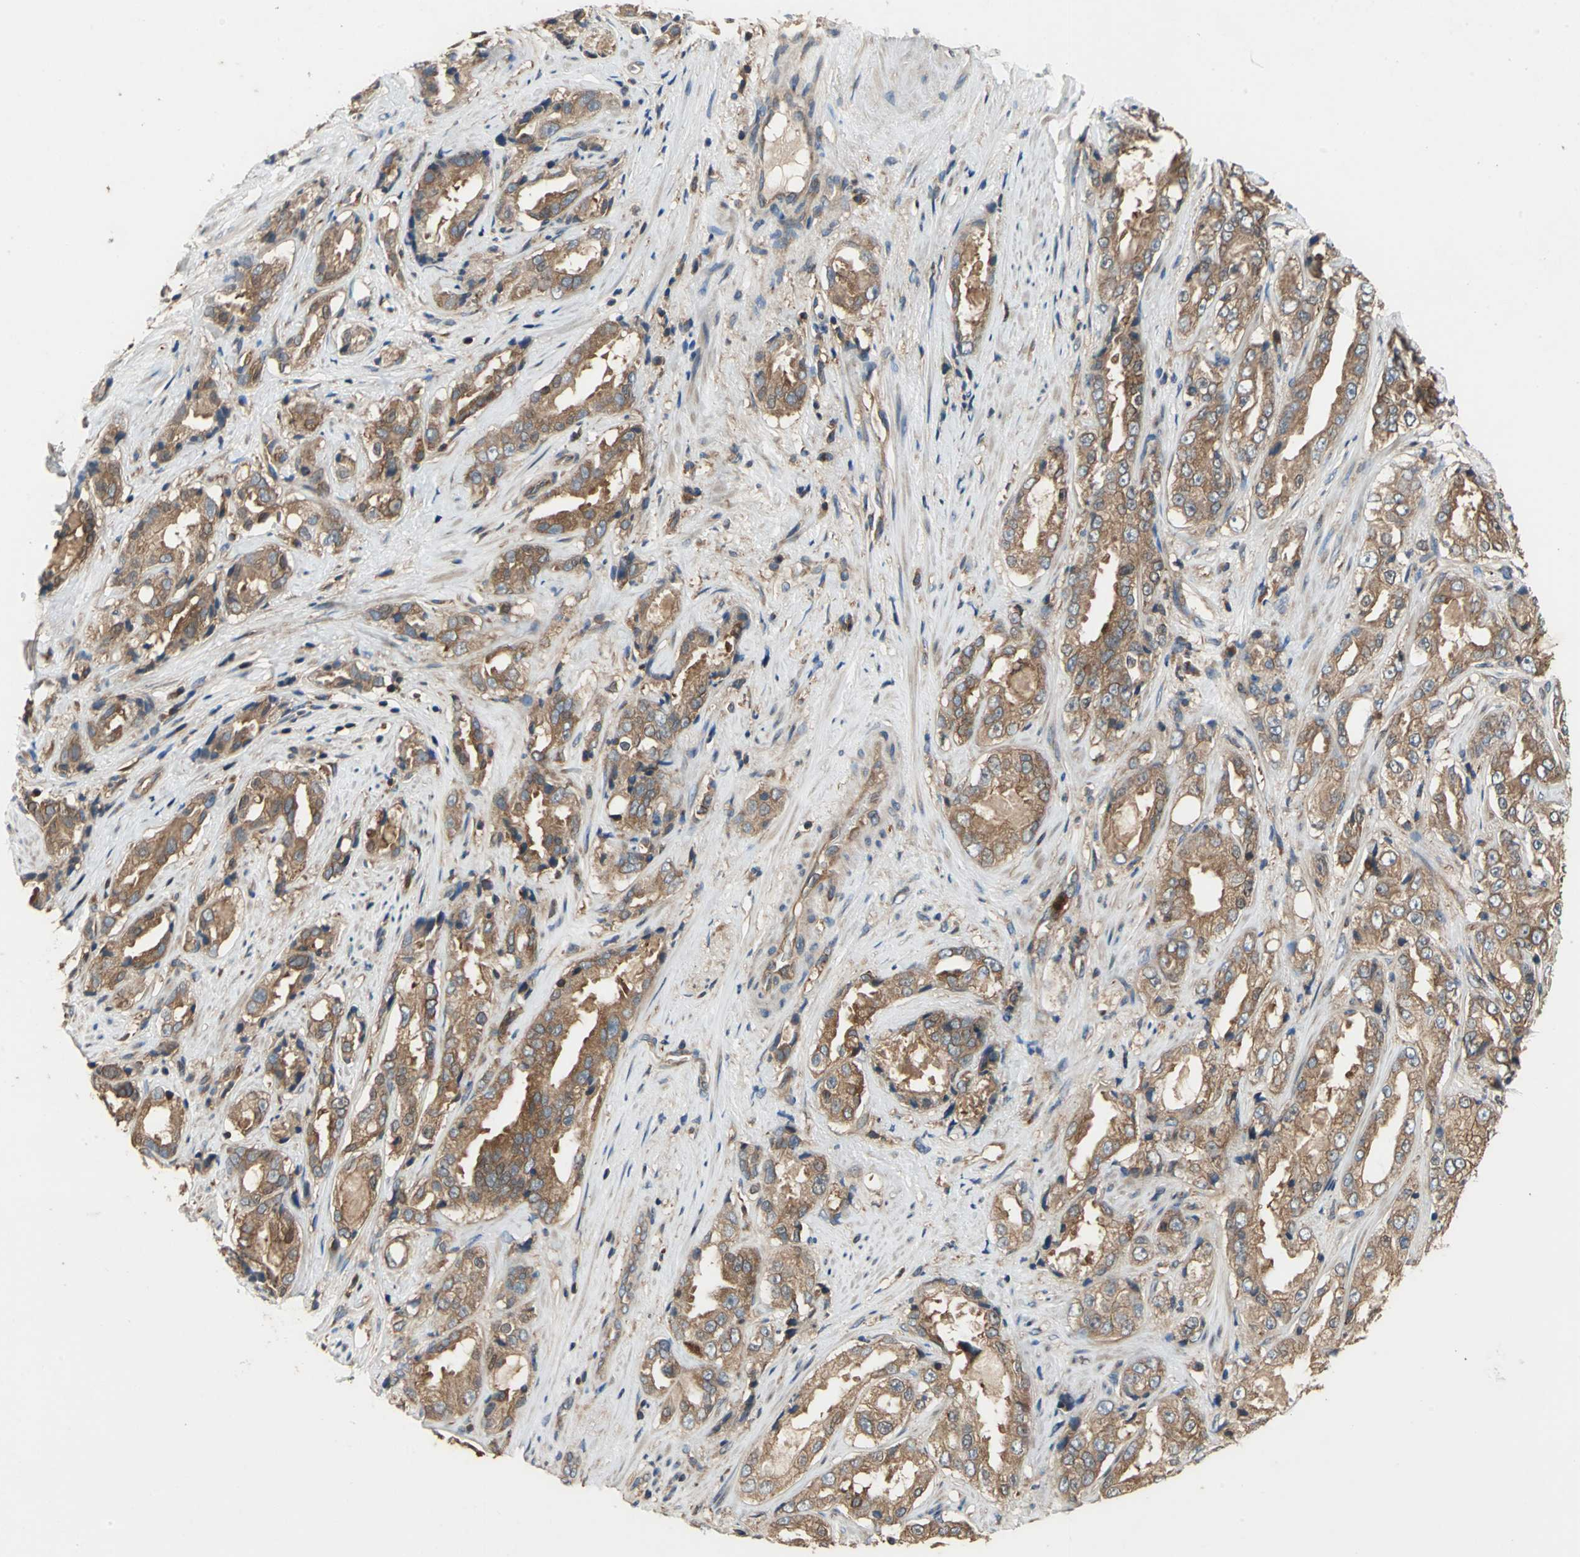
{"staining": {"intensity": "moderate", "quantity": ">75%", "location": "cytoplasmic/membranous"}, "tissue": "prostate cancer", "cell_type": "Tumor cells", "image_type": "cancer", "snomed": [{"axis": "morphology", "description": "Adenocarcinoma, High grade"}, {"axis": "topography", "description": "Prostate"}], "caption": "There is medium levels of moderate cytoplasmic/membranous positivity in tumor cells of prostate cancer (high-grade adenocarcinoma), as demonstrated by immunohistochemical staining (brown color).", "gene": "CAPN1", "patient": {"sex": "male", "age": 73}}